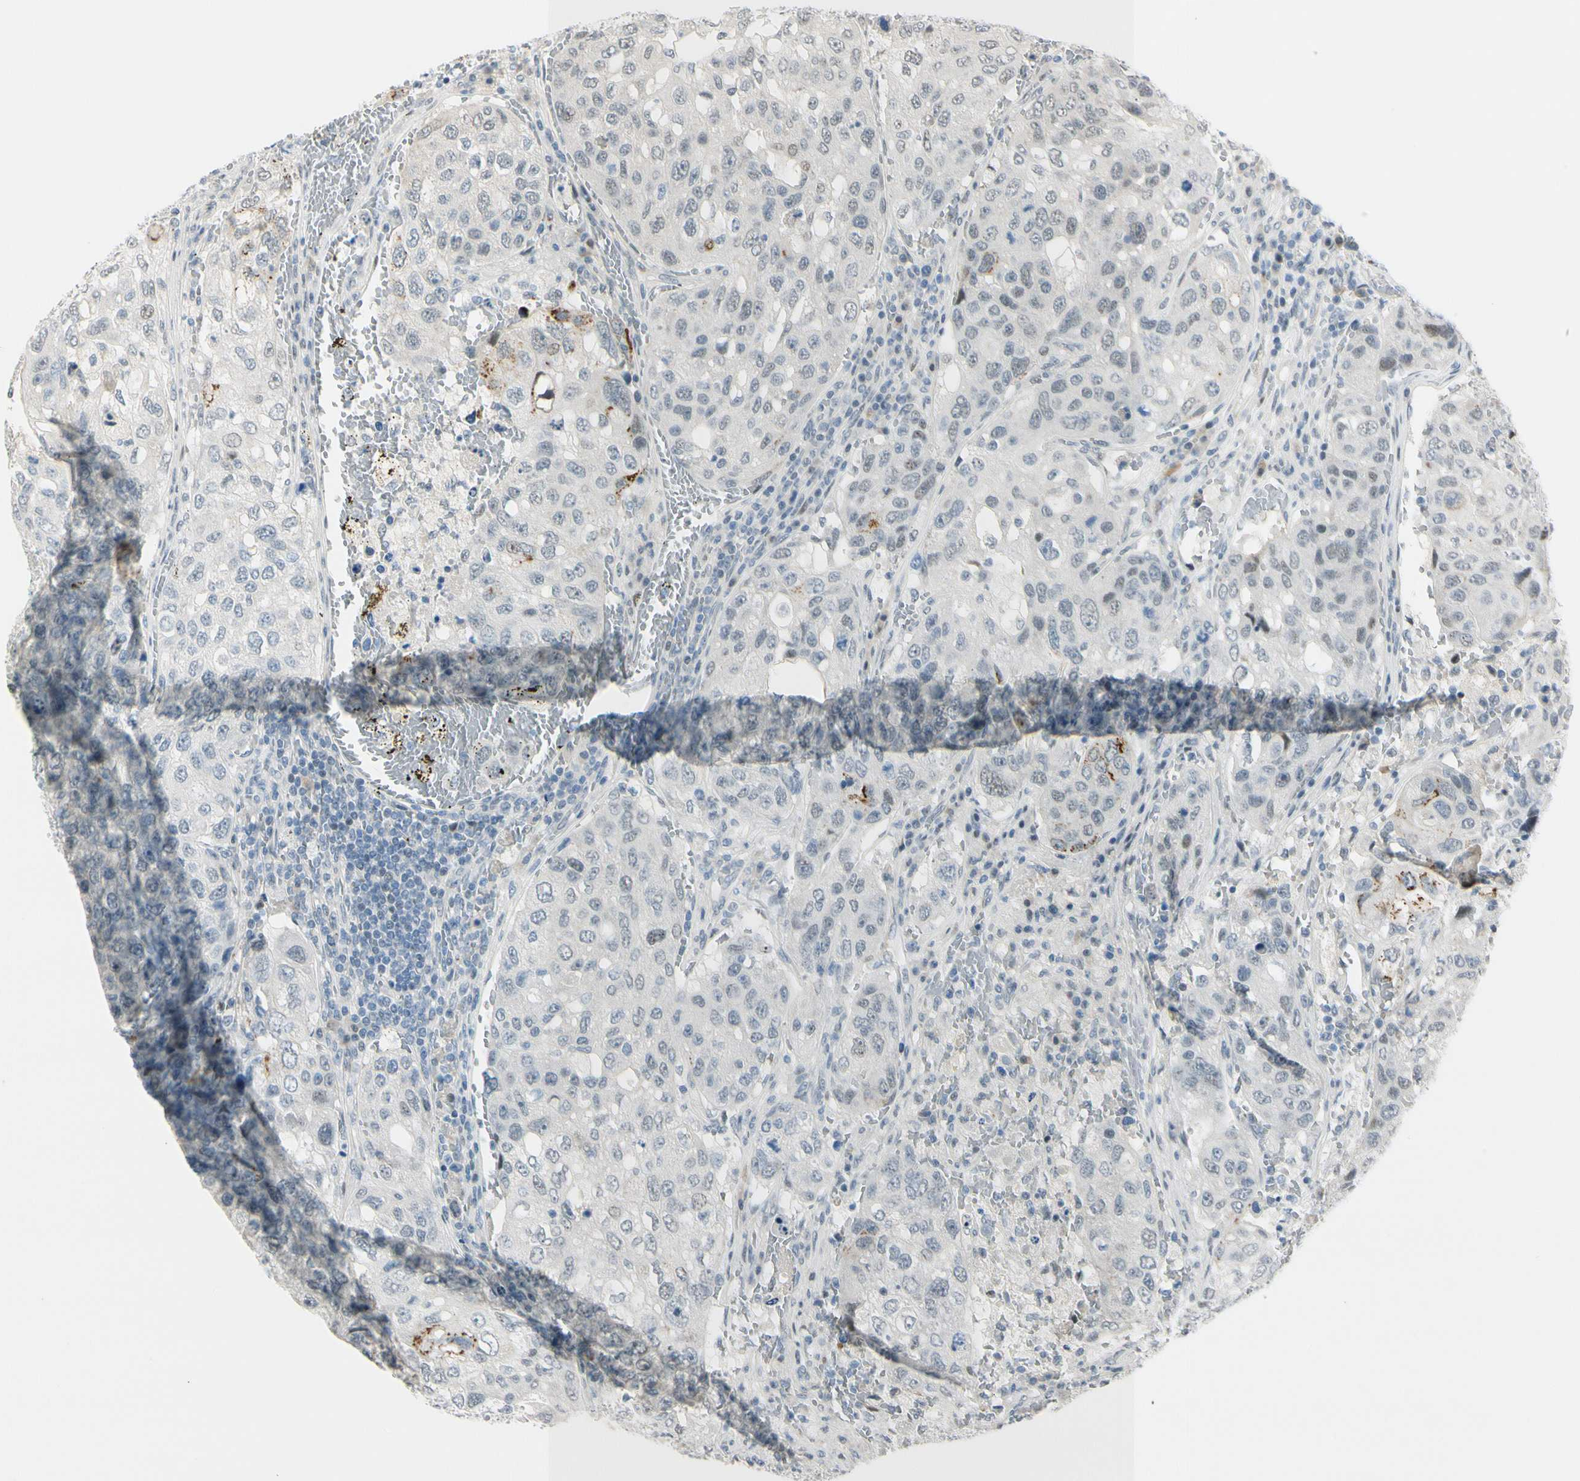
{"staining": {"intensity": "moderate", "quantity": "<25%", "location": "cytoplasmic/membranous"}, "tissue": "urothelial cancer", "cell_type": "Tumor cells", "image_type": "cancer", "snomed": [{"axis": "morphology", "description": "Urothelial carcinoma, High grade"}, {"axis": "topography", "description": "Lymph node"}, {"axis": "topography", "description": "Urinary bladder"}], "caption": "A photomicrograph showing moderate cytoplasmic/membranous staining in approximately <25% of tumor cells in high-grade urothelial carcinoma, as visualized by brown immunohistochemical staining.", "gene": "B4GALNT1", "patient": {"sex": "male", "age": 51}}